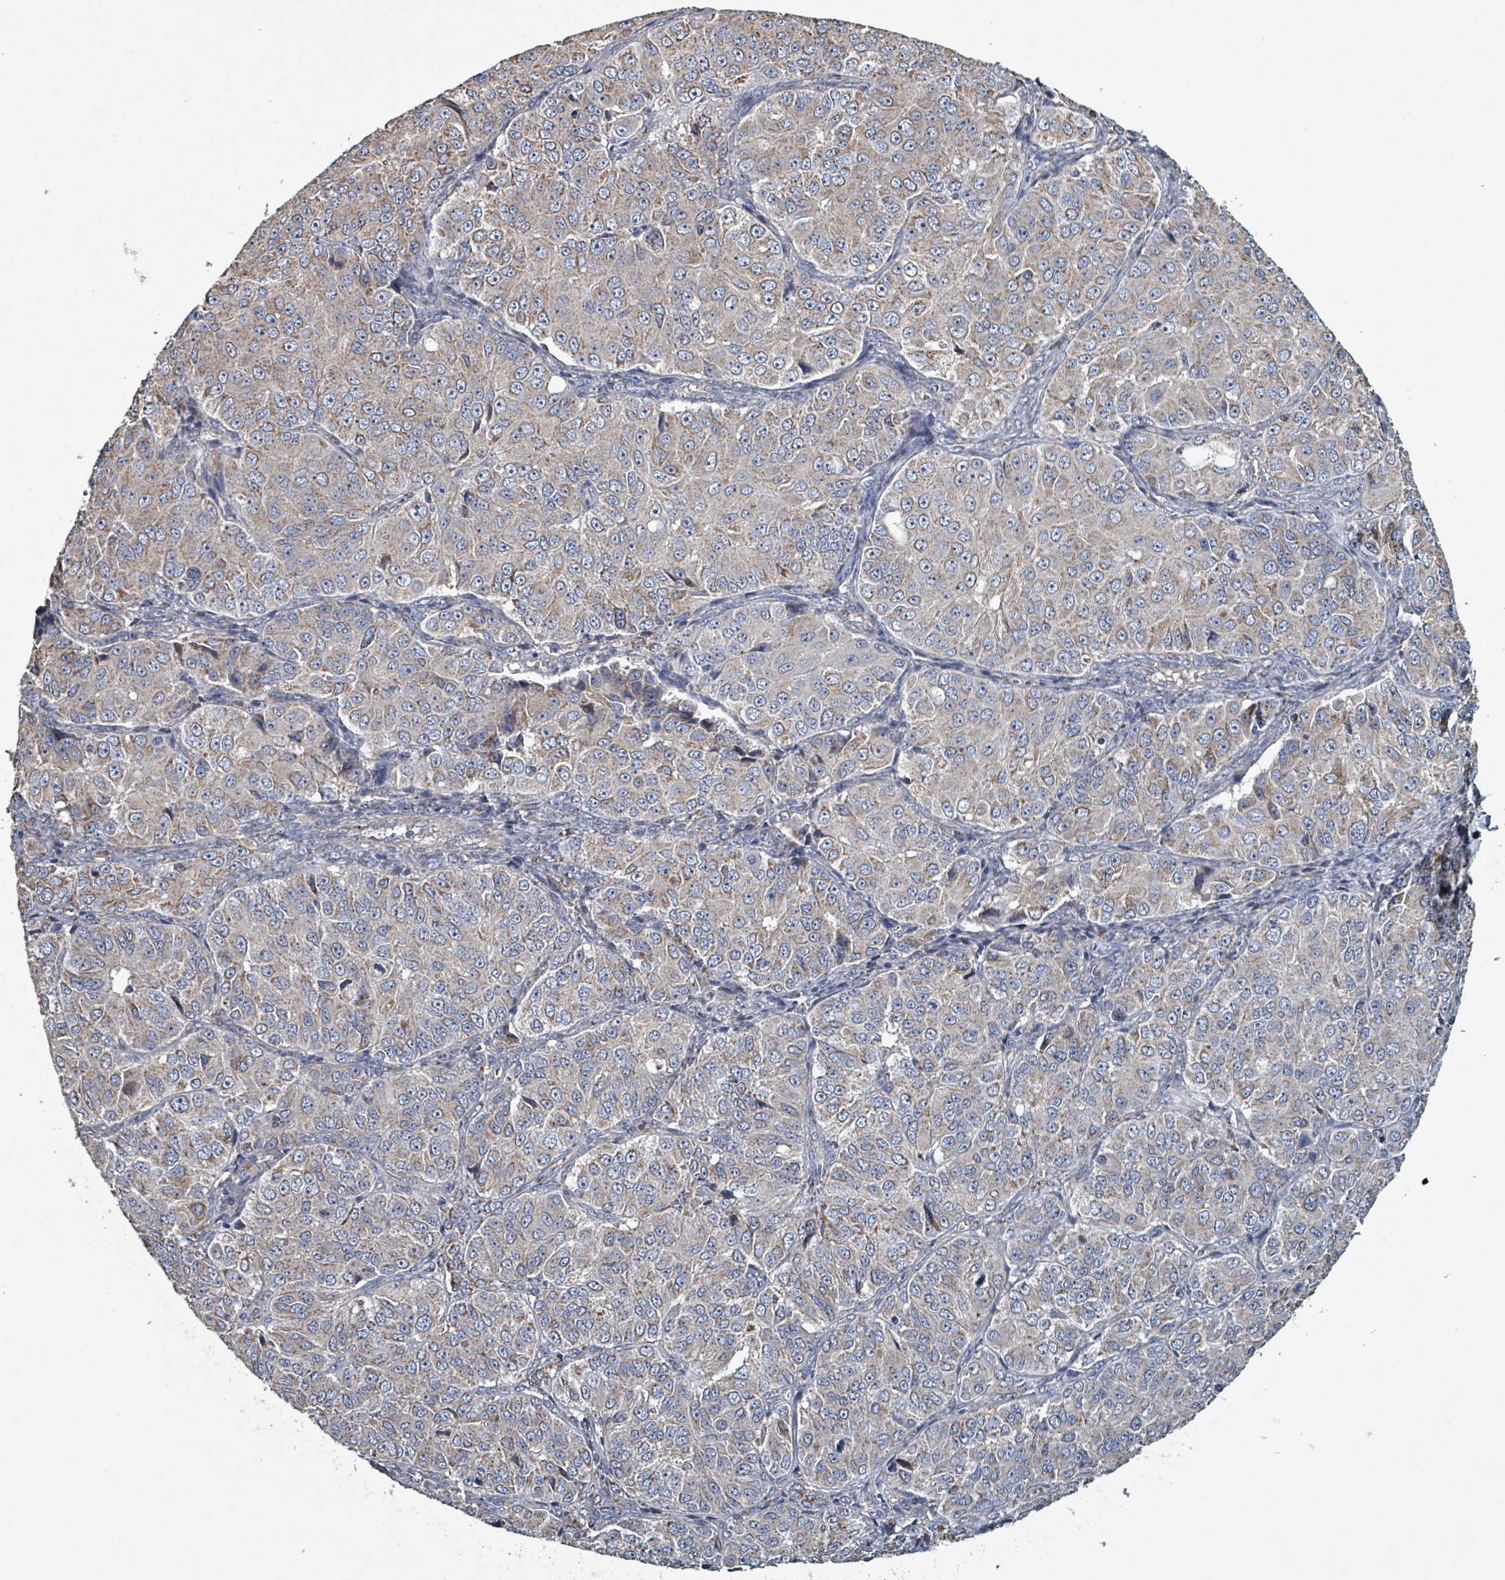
{"staining": {"intensity": "weak", "quantity": "25%-75%", "location": "cytoplasmic/membranous"}, "tissue": "ovarian cancer", "cell_type": "Tumor cells", "image_type": "cancer", "snomed": [{"axis": "morphology", "description": "Carcinoma, endometroid"}, {"axis": "topography", "description": "Ovary"}], "caption": "A histopathology image of human ovarian cancer stained for a protein demonstrates weak cytoplasmic/membranous brown staining in tumor cells.", "gene": "ABHD18", "patient": {"sex": "female", "age": 51}}